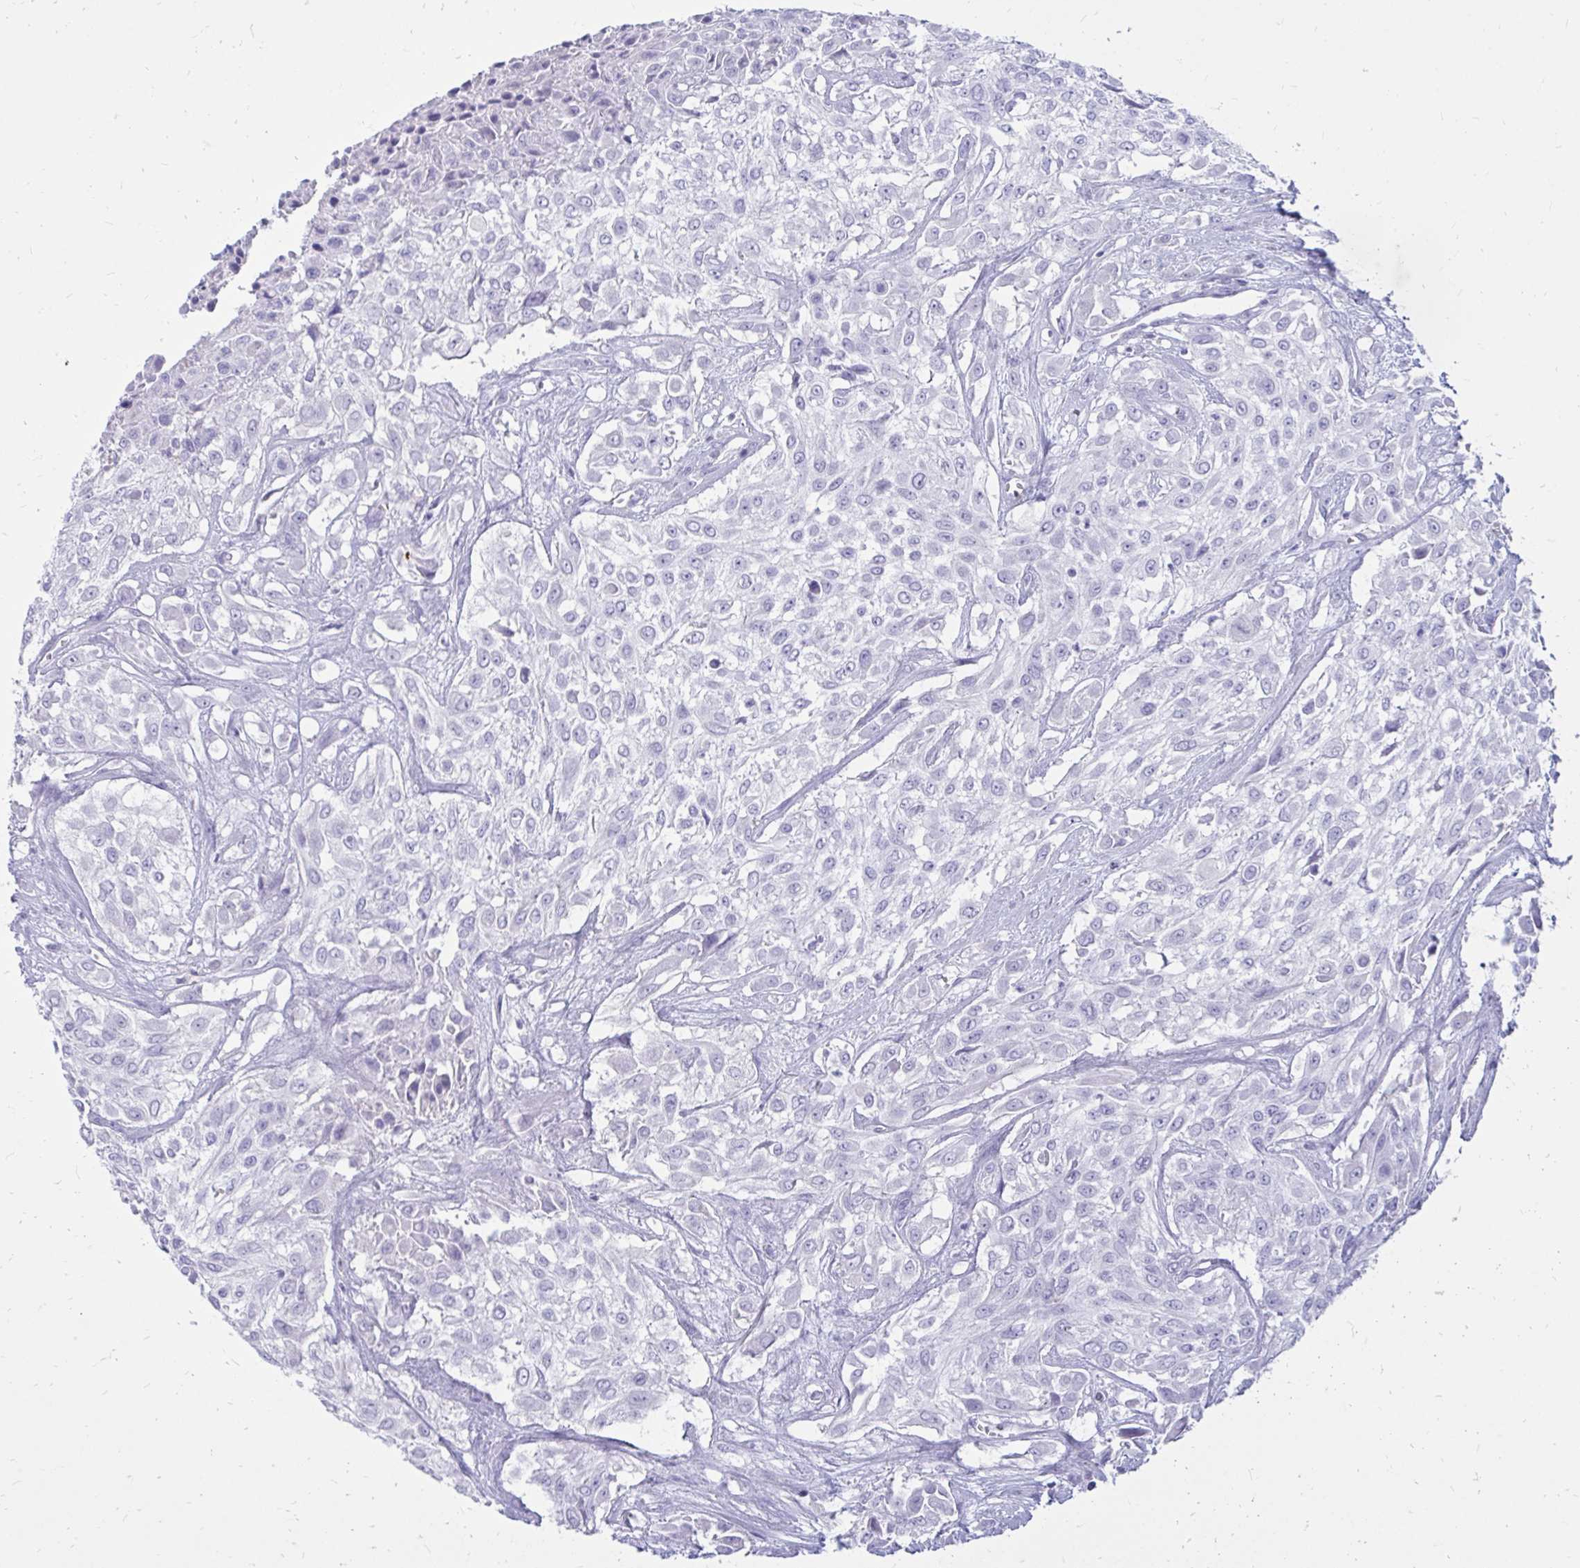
{"staining": {"intensity": "negative", "quantity": "none", "location": "none"}, "tissue": "urothelial cancer", "cell_type": "Tumor cells", "image_type": "cancer", "snomed": [{"axis": "morphology", "description": "Urothelial carcinoma, High grade"}, {"axis": "topography", "description": "Urinary bladder"}], "caption": "Immunohistochemistry micrograph of neoplastic tissue: urothelial cancer stained with DAB shows no significant protein staining in tumor cells.", "gene": "NANOGNB", "patient": {"sex": "male", "age": 57}}